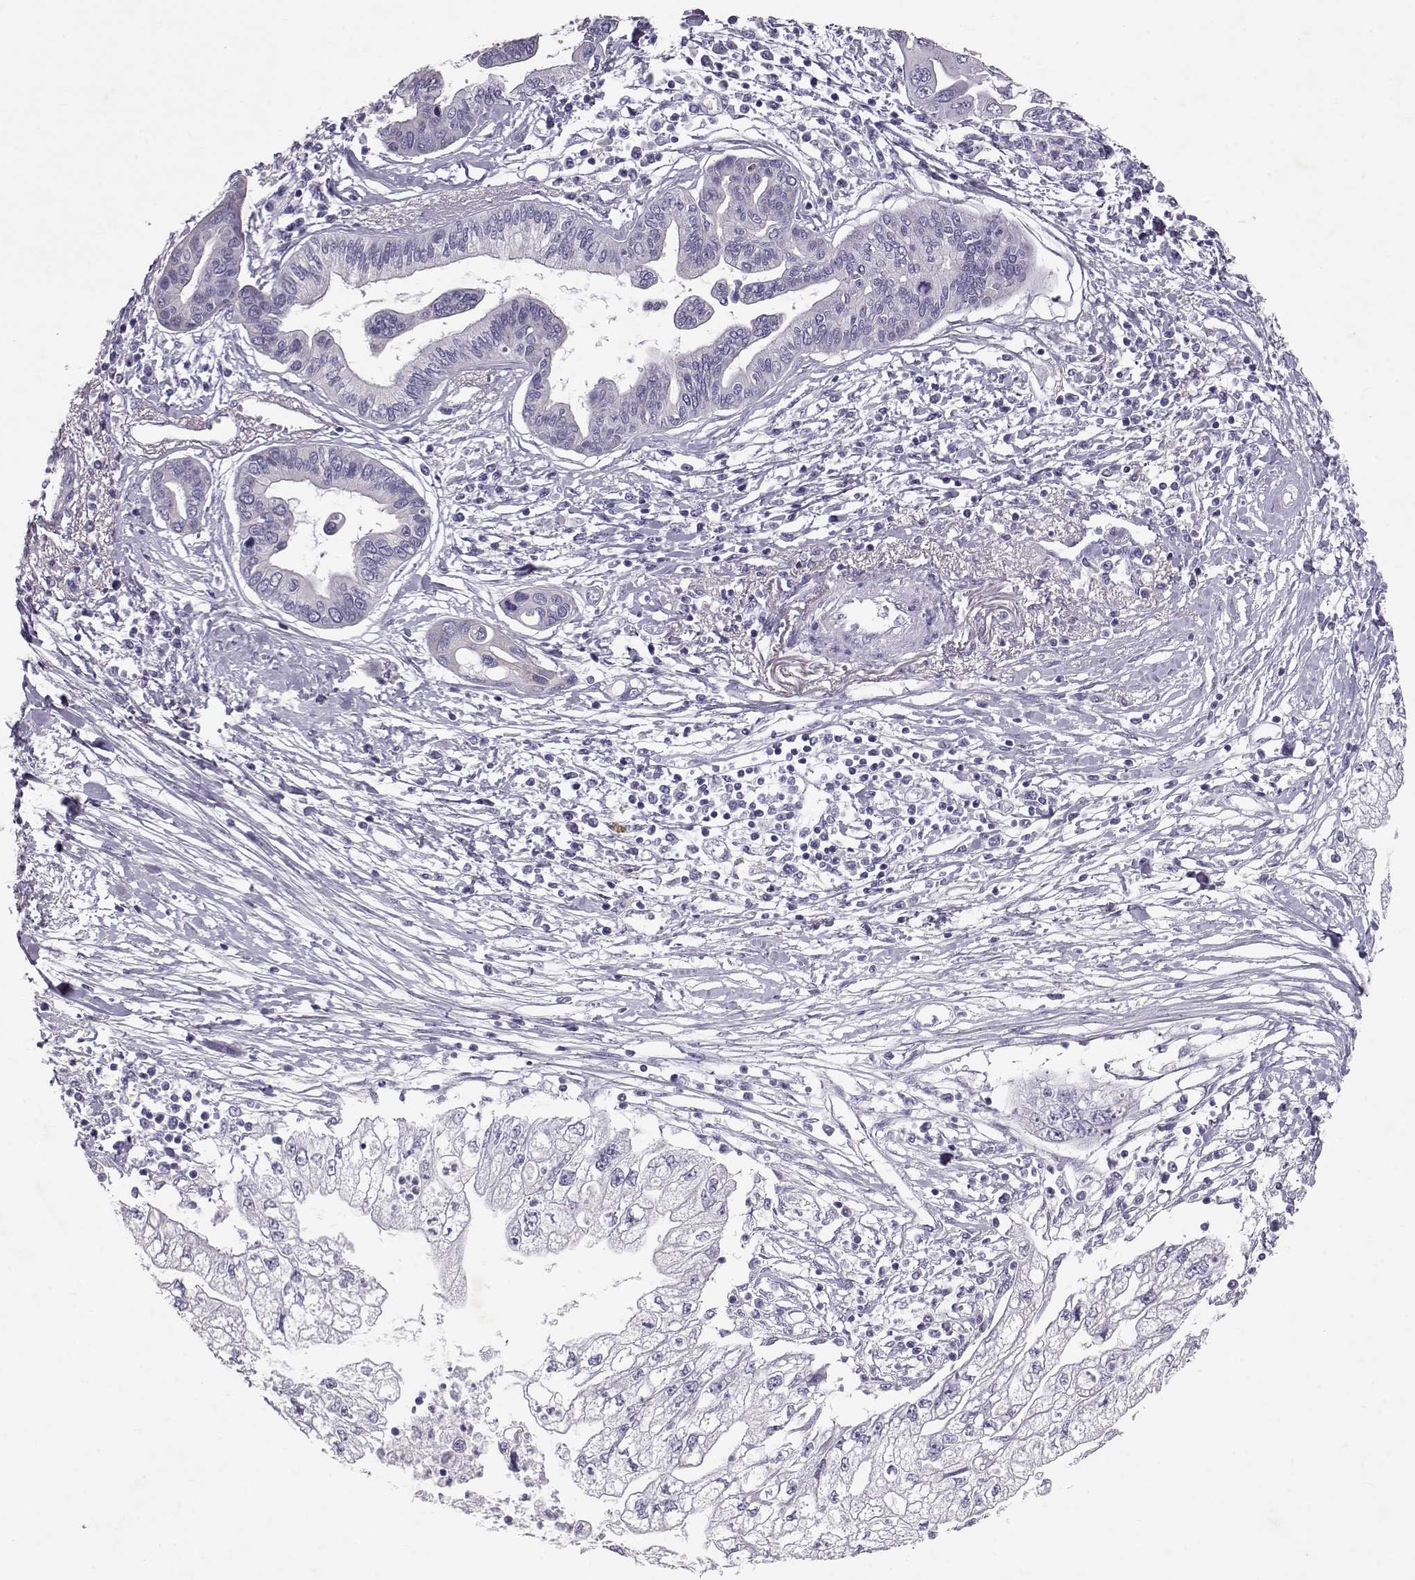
{"staining": {"intensity": "negative", "quantity": "none", "location": "none"}, "tissue": "pancreatic cancer", "cell_type": "Tumor cells", "image_type": "cancer", "snomed": [{"axis": "morphology", "description": "Adenocarcinoma, NOS"}, {"axis": "topography", "description": "Pancreas"}], "caption": "This is a image of IHC staining of pancreatic cancer, which shows no positivity in tumor cells. Nuclei are stained in blue.", "gene": "RD3", "patient": {"sex": "male", "age": 70}}